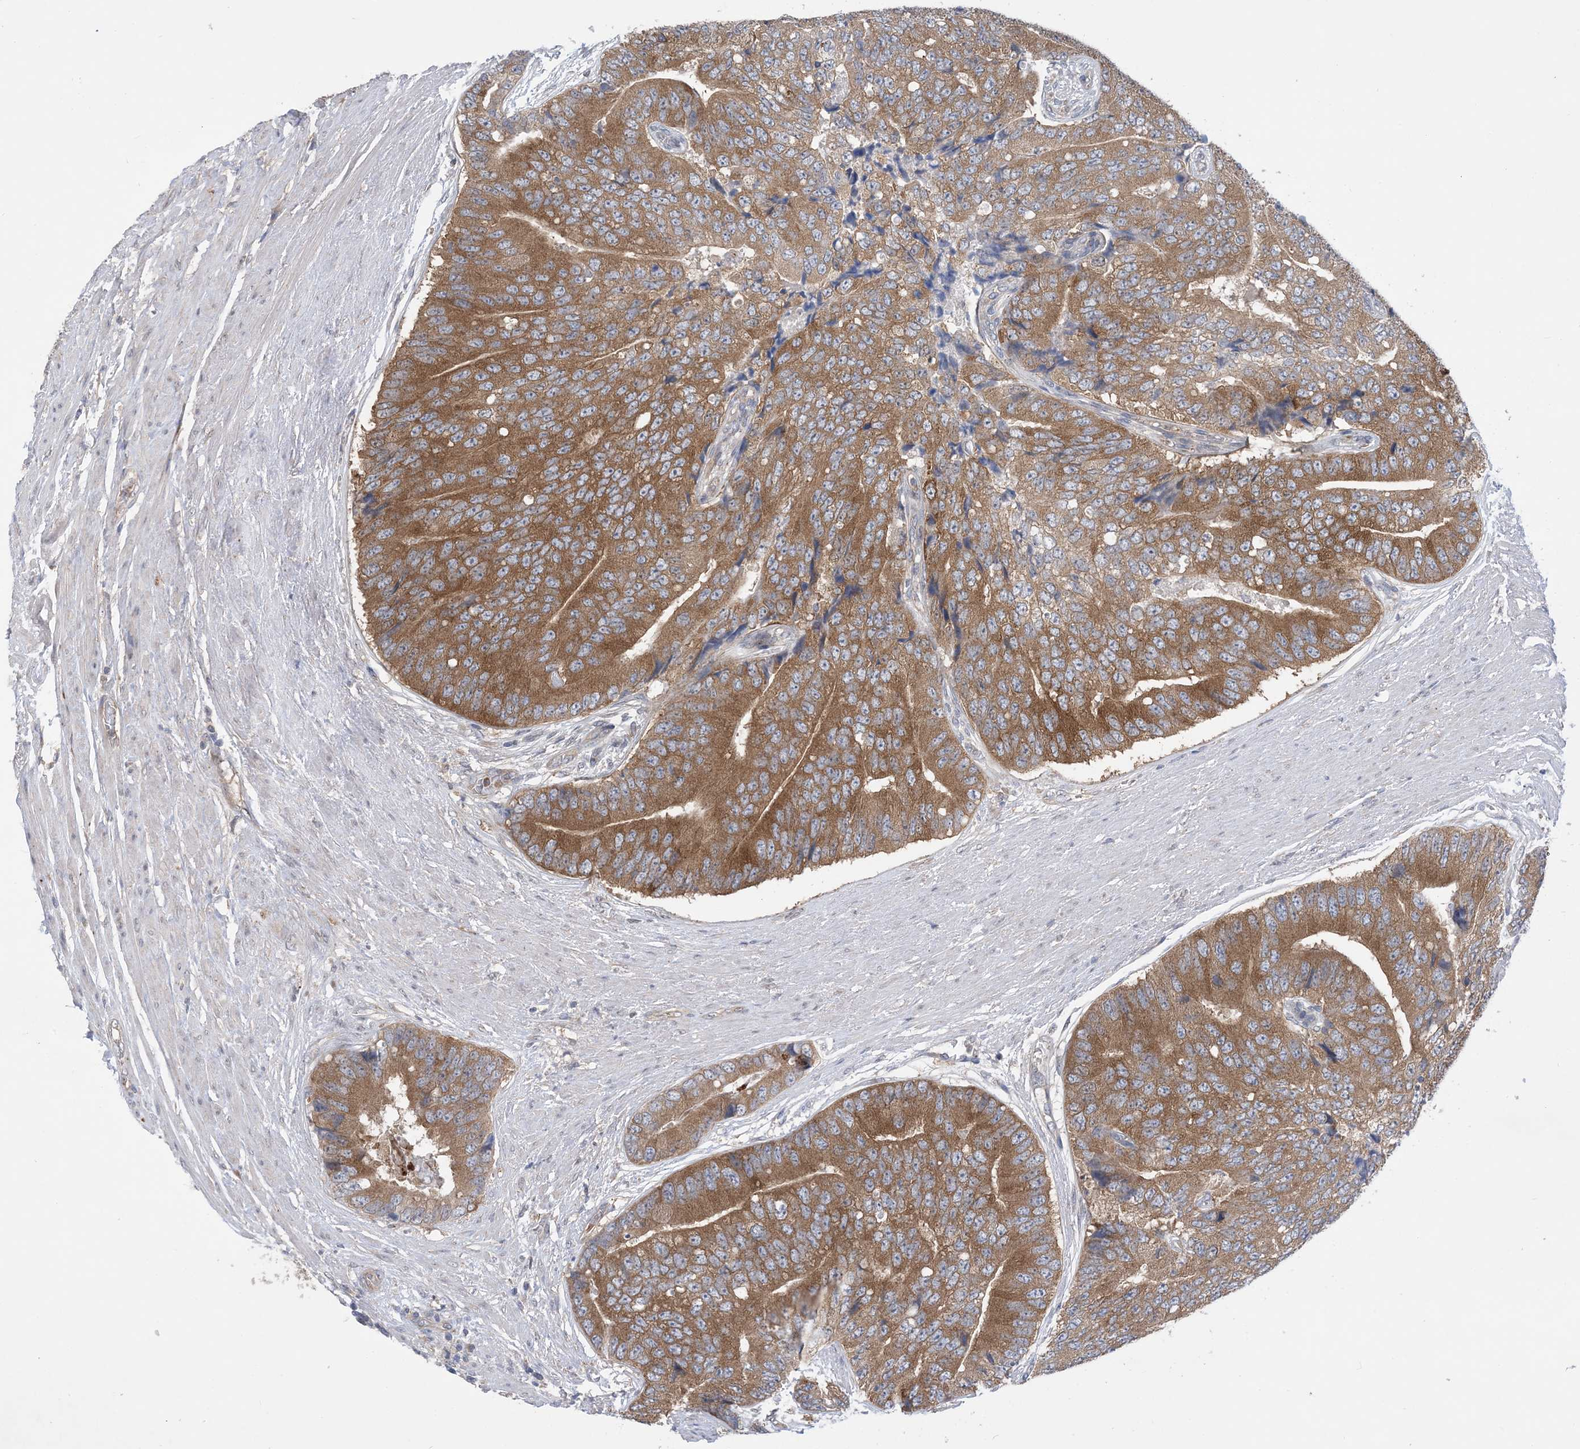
{"staining": {"intensity": "strong", "quantity": ">75%", "location": "cytoplasmic/membranous"}, "tissue": "prostate cancer", "cell_type": "Tumor cells", "image_type": "cancer", "snomed": [{"axis": "morphology", "description": "Adenocarcinoma, High grade"}, {"axis": "topography", "description": "Prostate"}], "caption": "Strong cytoplasmic/membranous positivity is present in approximately >75% of tumor cells in prostate cancer. The staining was performed using DAB to visualize the protein expression in brown, while the nuclei were stained in blue with hematoxylin (Magnification: 20x).", "gene": "EHBP1", "patient": {"sex": "male", "age": 70}}